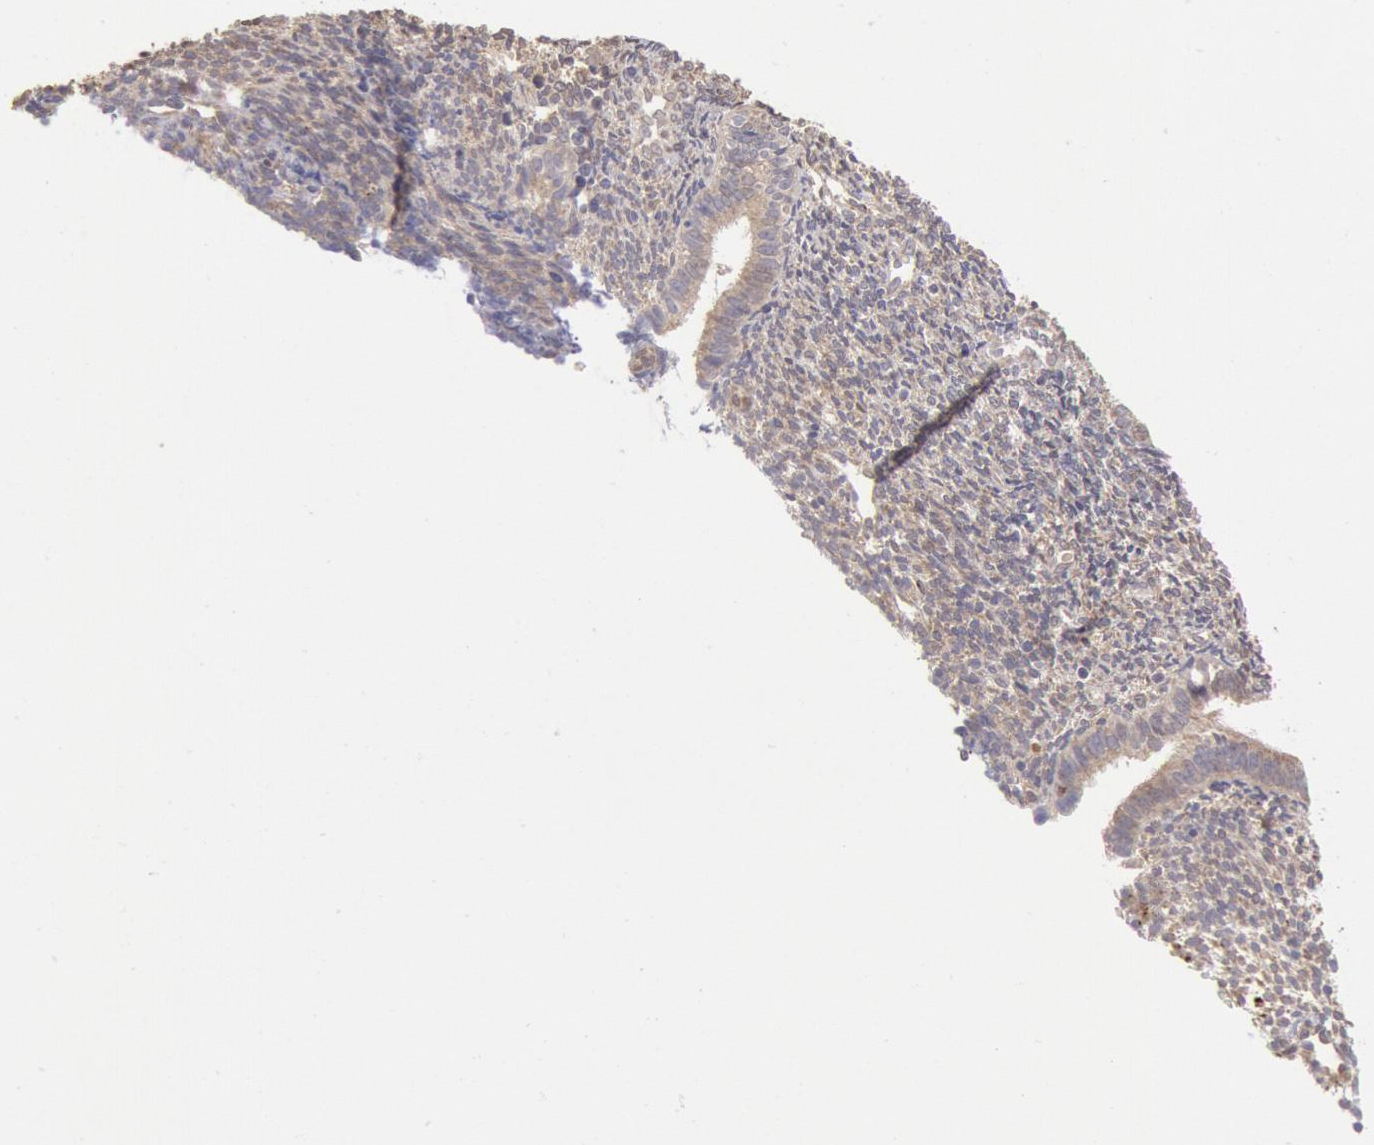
{"staining": {"intensity": "moderate", "quantity": "25%-75%", "location": "cytoplasmic/membranous,nuclear"}, "tissue": "endometrium", "cell_type": "Cells in endometrial stroma", "image_type": "normal", "snomed": [{"axis": "morphology", "description": "Normal tissue, NOS"}, {"axis": "topography", "description": "Endometrium"}], "caption": "Endometrium stained with immunohistochemistry (IHC) shows moderate cytoplasmic/membranous,nuclear staining in approximately 25%-75% of cells in endometrial stroma.", "gene": "COMT", "patient": {"sex": "female", "age": 27}}